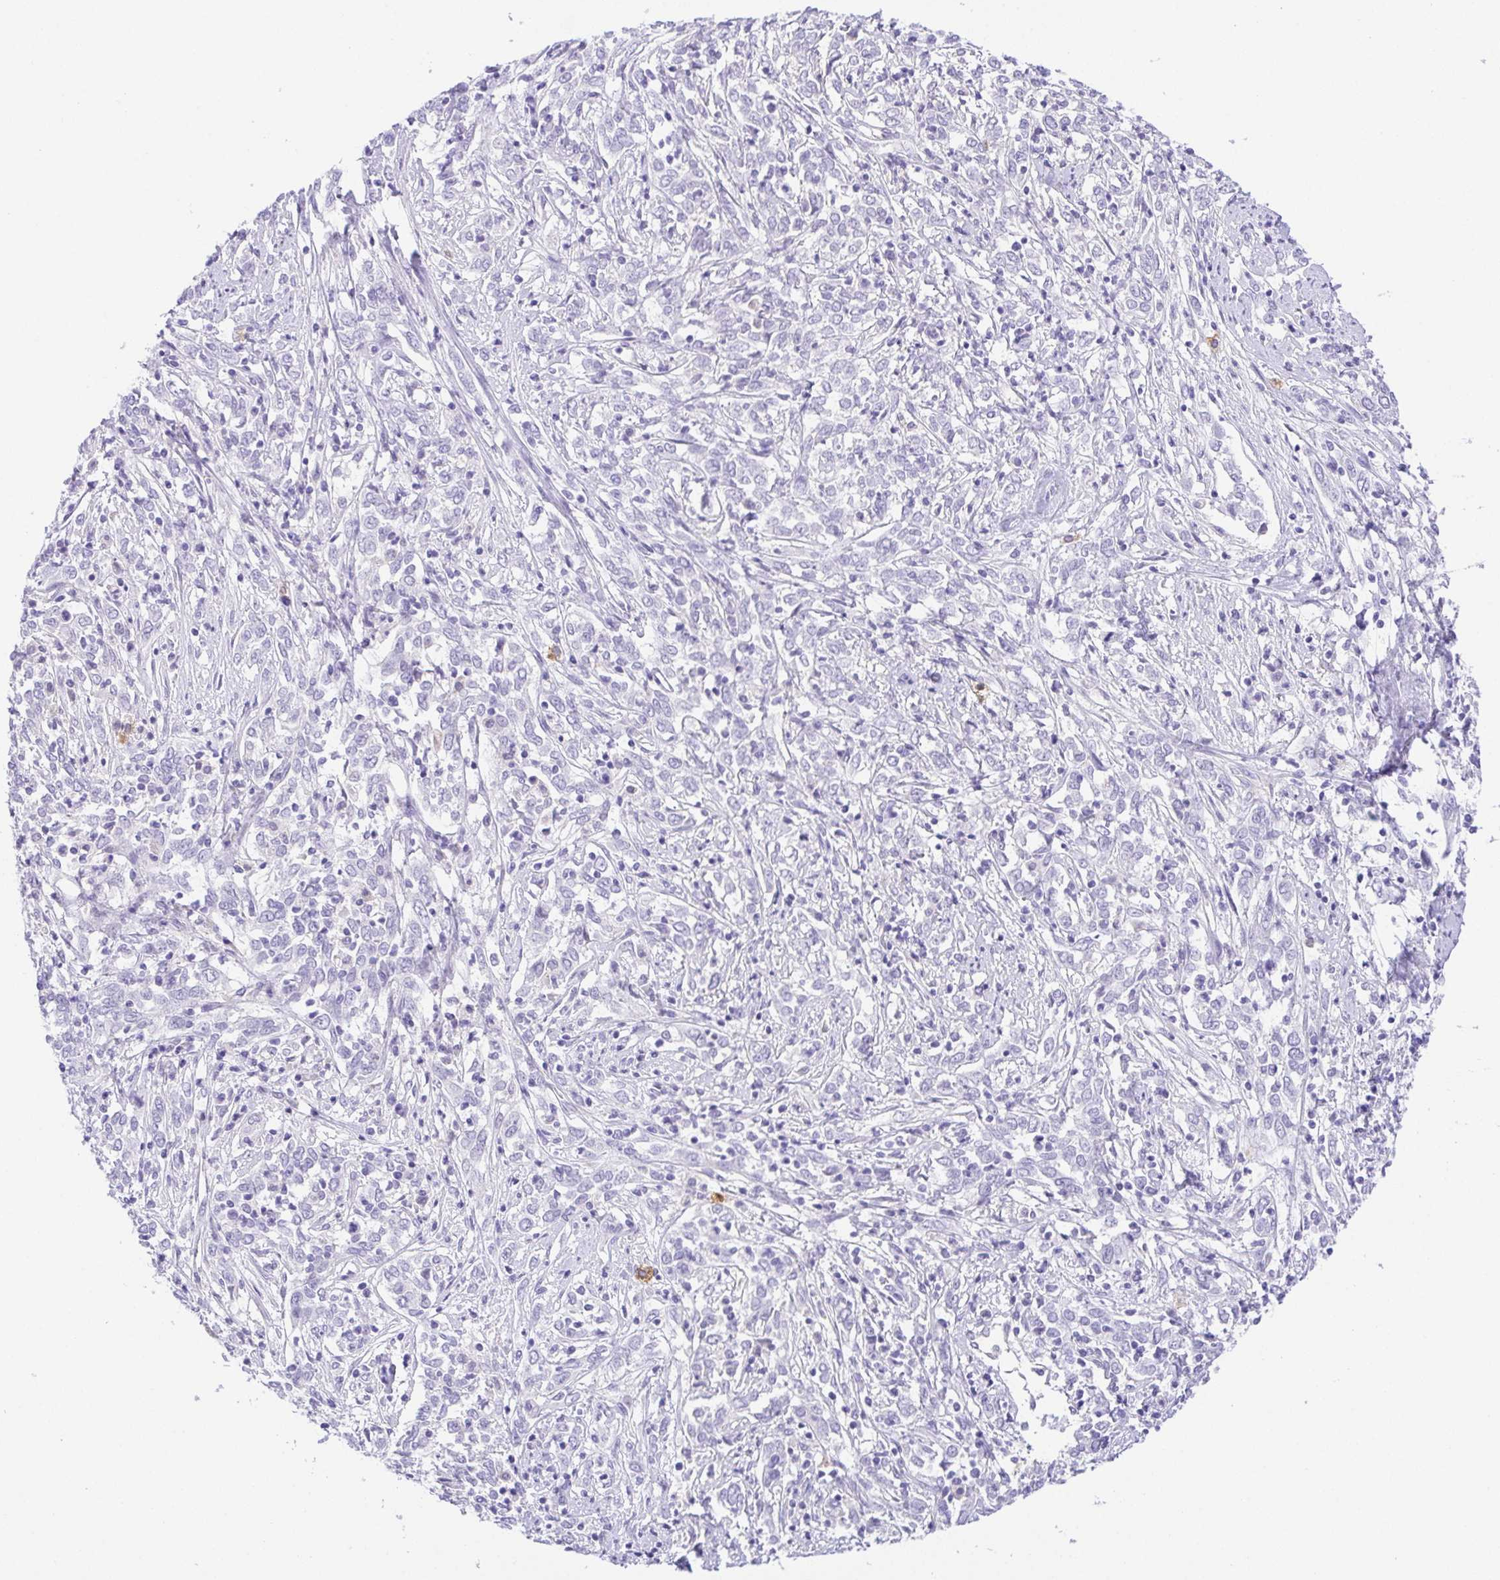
{"staining": {"intensity": "negative", "quantity": "none", "location": "none"}, "tissue": "cervical cancer", "cell_type": "Tumor cells", "image_type": "cancer", "snomed": [{"axis": "morphology", "description": "Adenocarcinoma, NOS"}, {"axis": "topography", "description": "Cervix"}], "caption": "DAB (3,3'-diaminobenzidine) immunohistochemical staining of cervical adenocarcinoma demonstrates no significant expression in tumor cells.", "gene": "KRTDAP", "patient": {"sex": "female", "age": 40}}